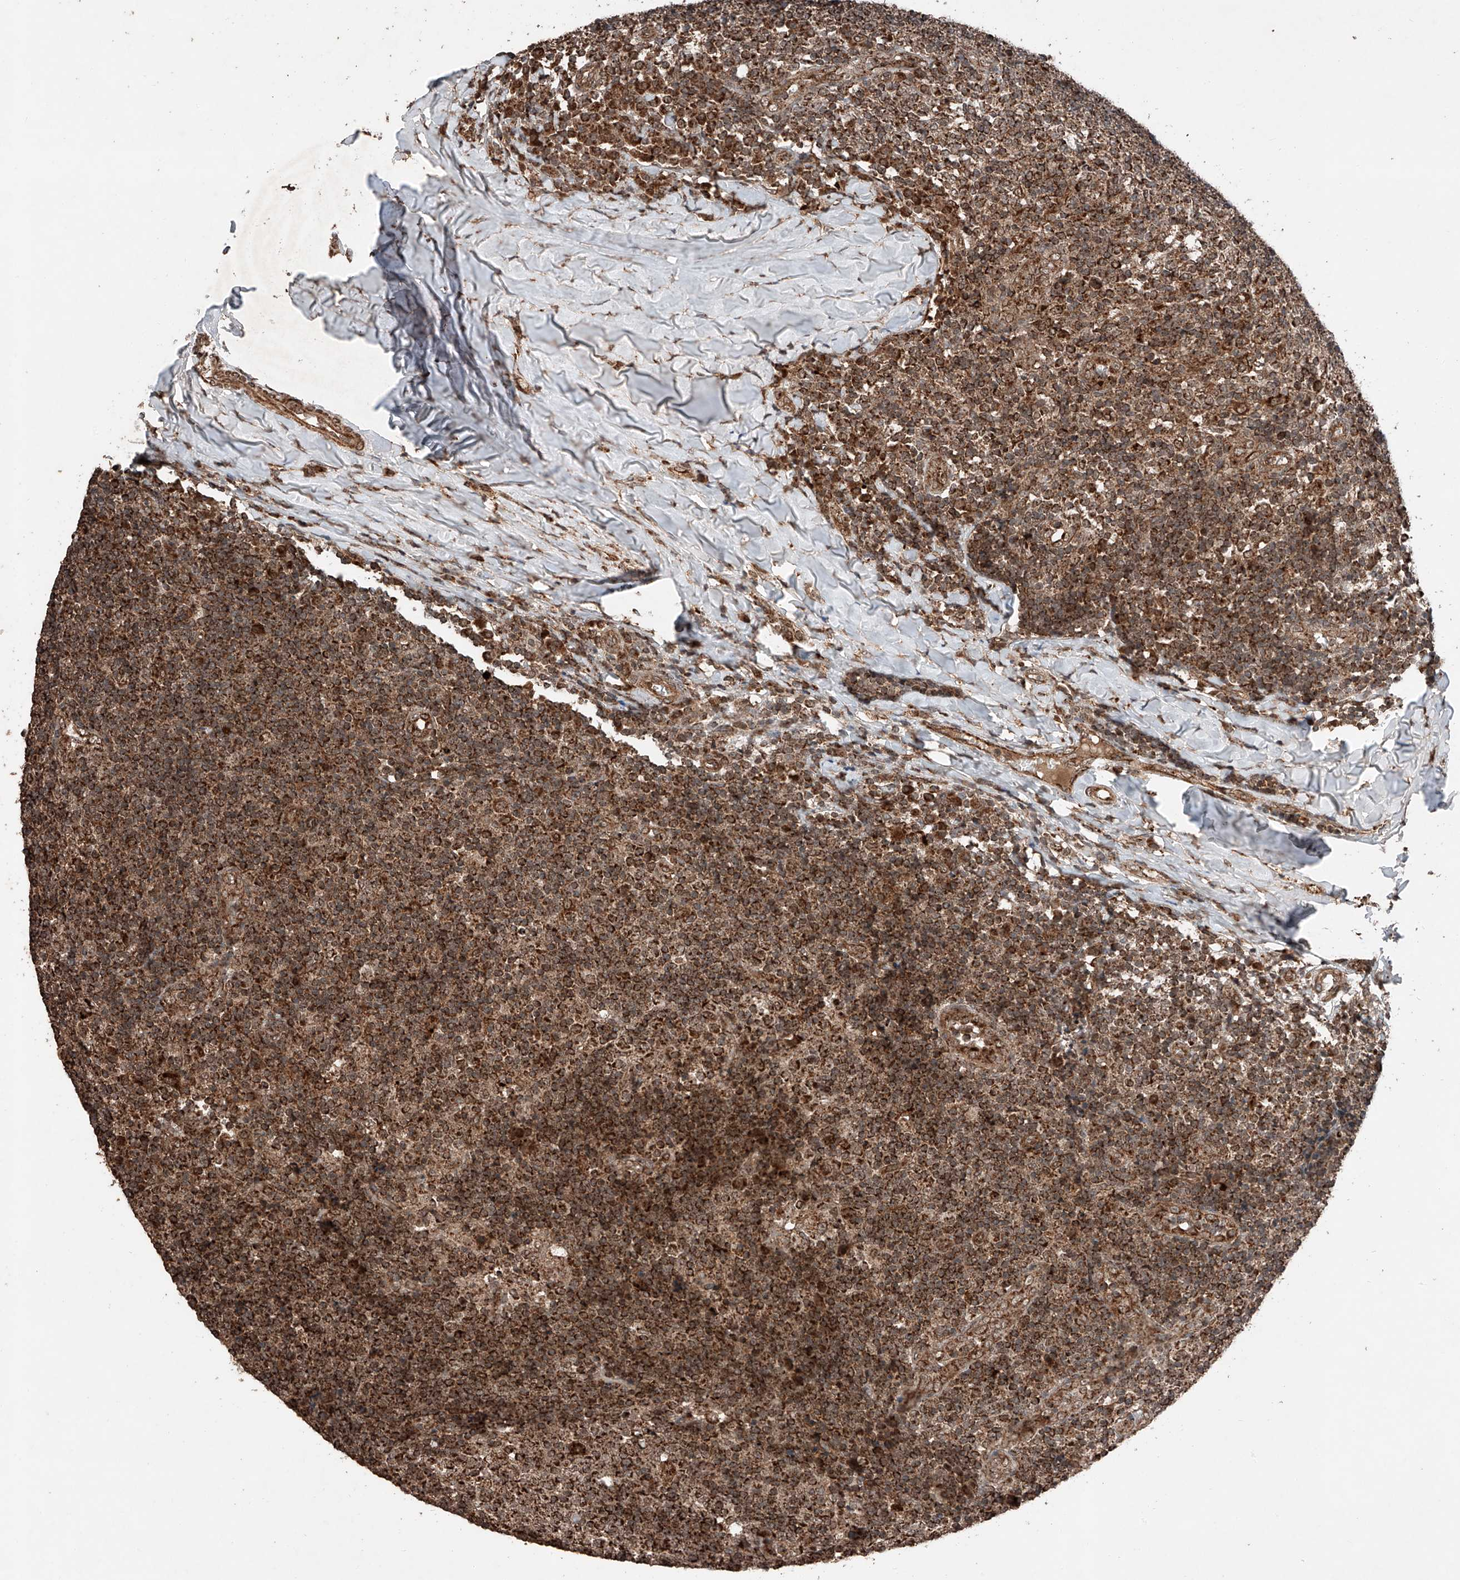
{"staining": {"intensity": "strong", "quantity": ">75%", "location": "cytoplasmic/membranous"}, "tissue": "tonsil", "cell_type": "Germinal center cells", "image_type": "normal", "snomed": [{"axis": "morphology", "description": "Normal tissue, NOS"}, {"axis": "topography", "description": "Tonsil"}], "caption": "Protein staining displays strong cytoplasmic/membranous expression in approximately >75% of germinal center cells in normal tonsil. The staining was performed using DAB (3,3'-diaminobenzidine), with brown indicating positive protein expression. Nuclei are stained blue with hematoxylin.", "gene": "ZSCAN29", "patient": {"sex": "female", "age": 19}}